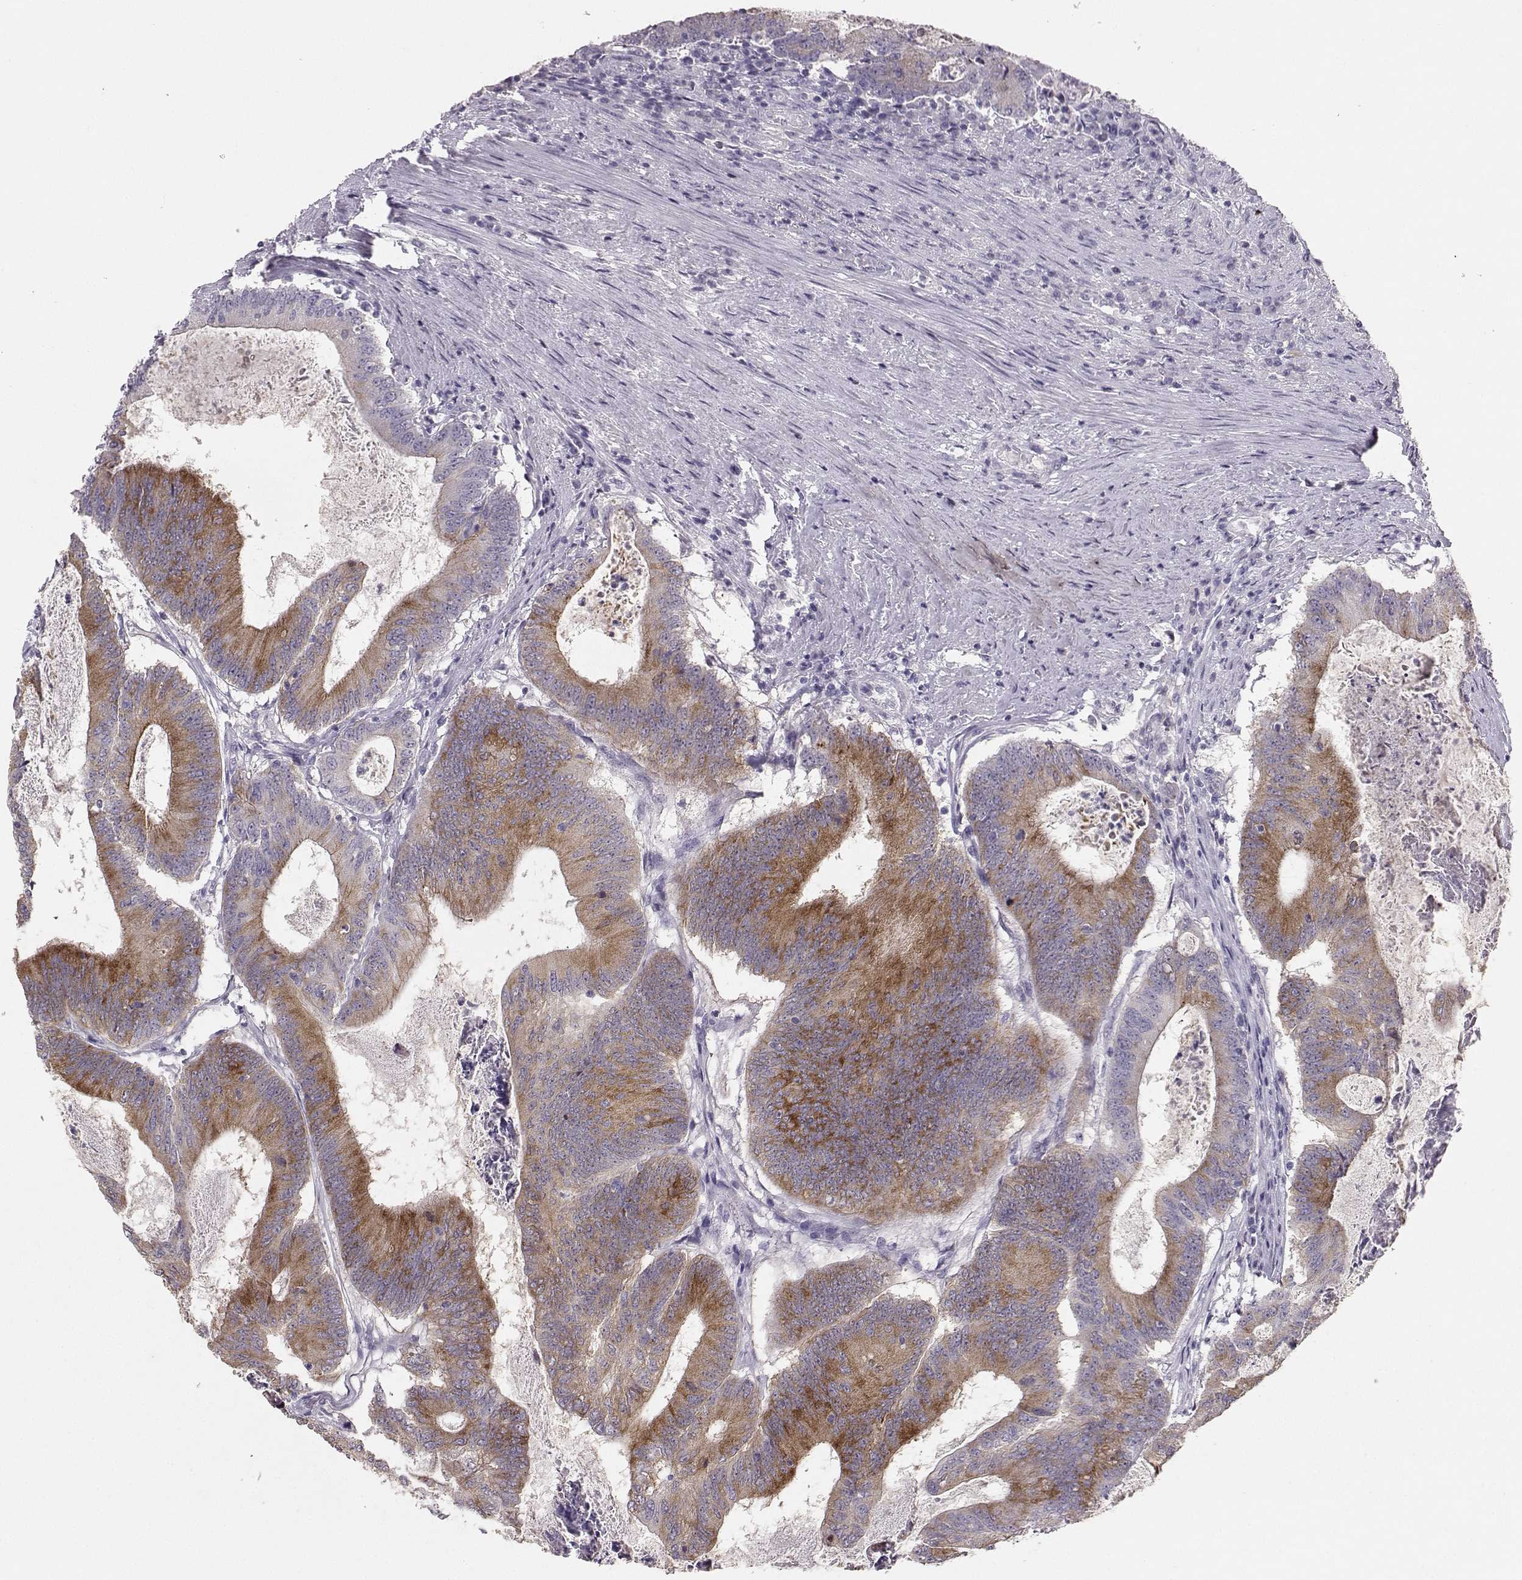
{"staining": {"intensity": "moderate", "quantity": ">75%", "location": "cytoplasmic/membranous"}, "tissue": "colorectal cancer", "cell_type": "Tumor cells", "image_type": "cancer", "snomed": [{"axis": "morphology", "description": "Adenocarcinoma, NOS"}, {"axis": "topography", "description": "Colon"}], "caption": "Protein expression analysis of human colorectal cancer reveals moderate cytoplasmic/membranous positivity in about >75% of tumor cells. (IHC, brightfield microscopy, high magnification).", "gene": "PKP2", "patient": {"sex": "female", "age": 70}}